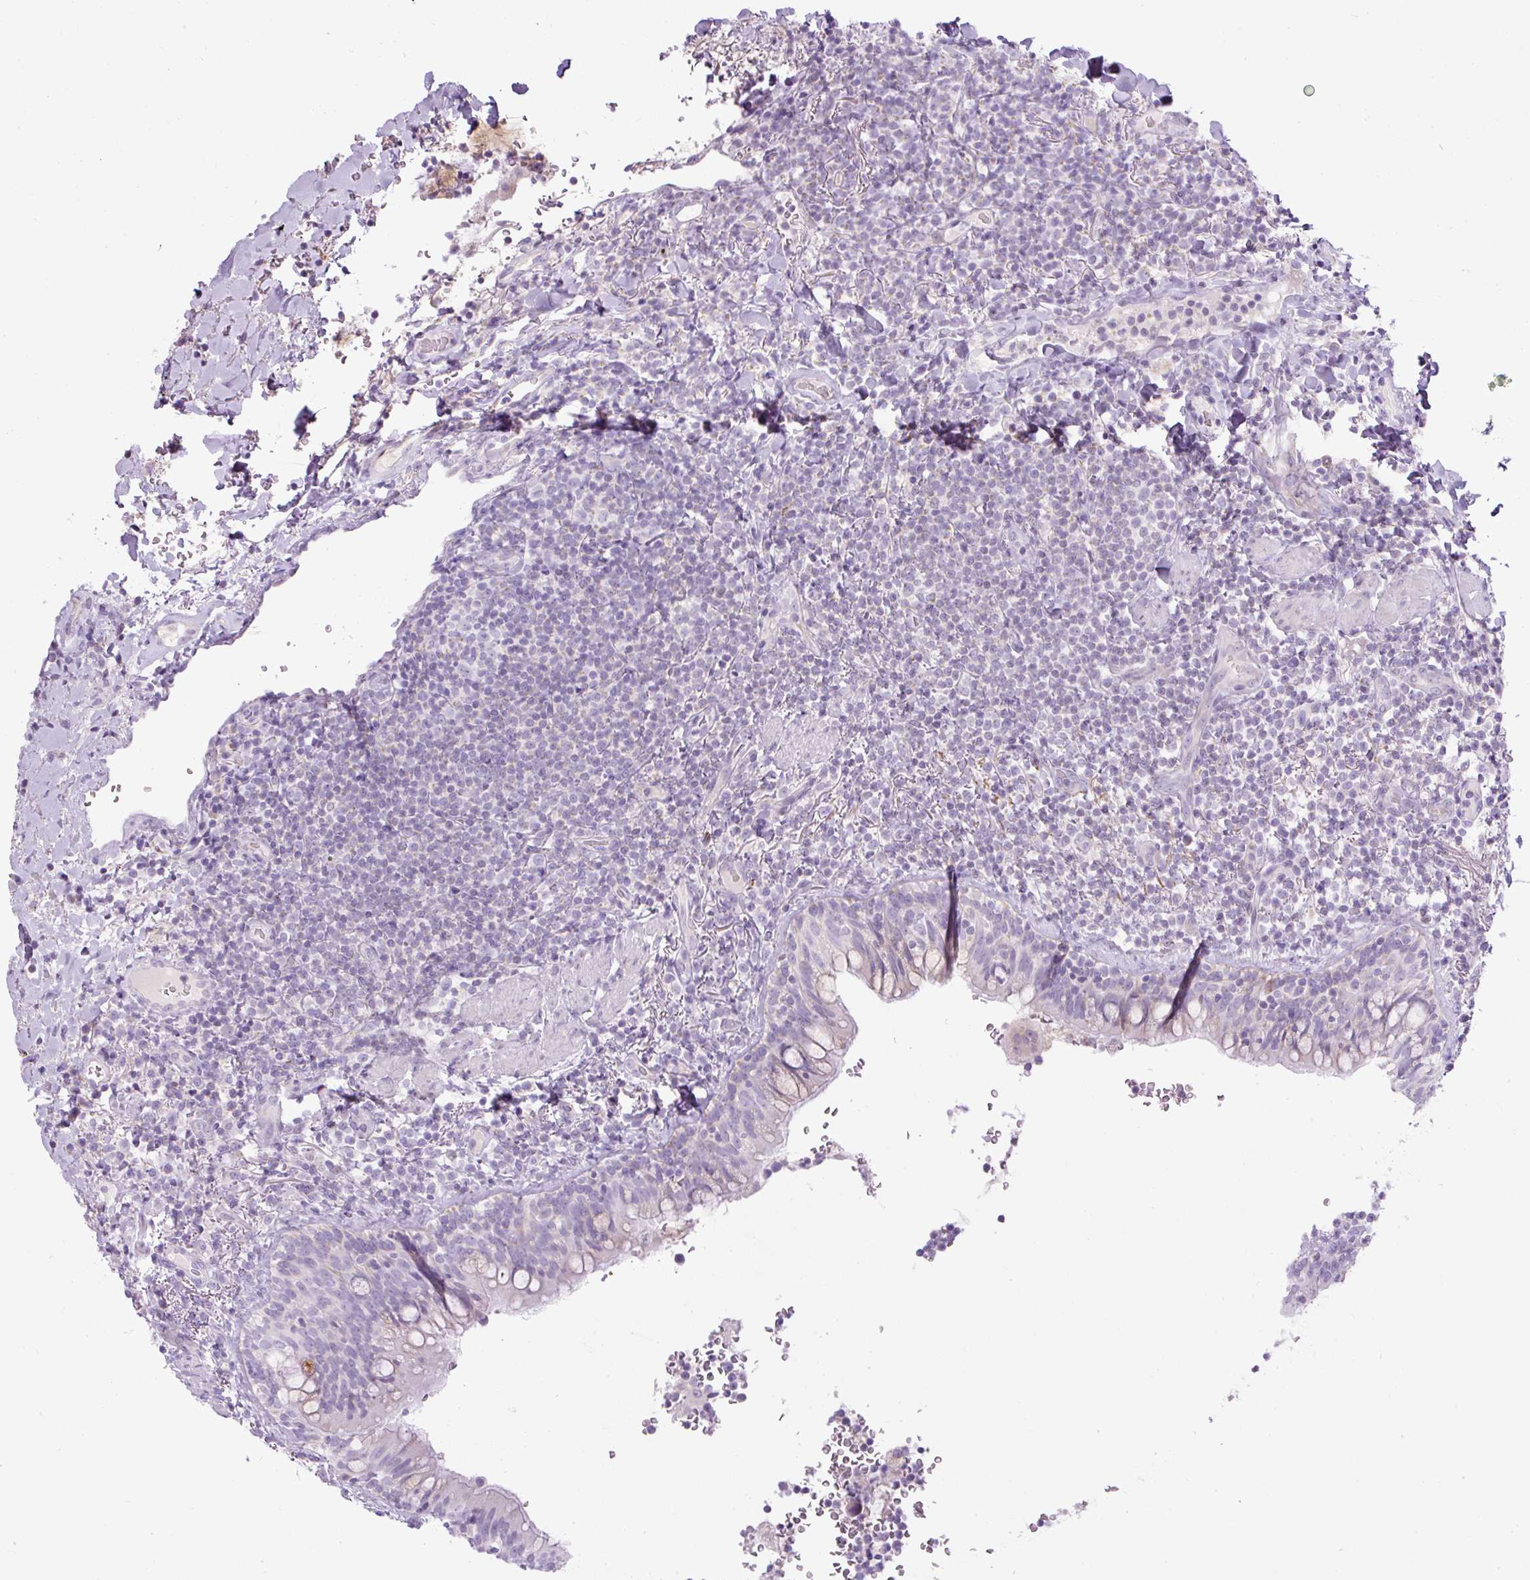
{"staining": {"intensity": "negative", "quantity": "none", "location": "none"}, "tissue": "lymphoma", "cell_type": "Tumor cells", "image_type": "cancer", "snomed": [{"axis": "morphology", "description": "Malignant lymphoma, non-Hodgkin's type, Low grade"}, {"axis": "topography", "description": "Lung"}], "caption": "Tumor cells show no significant expression in lymphoma.", "gene": "FGFBP3", "patient": {"sex": "female", "age": 71}}